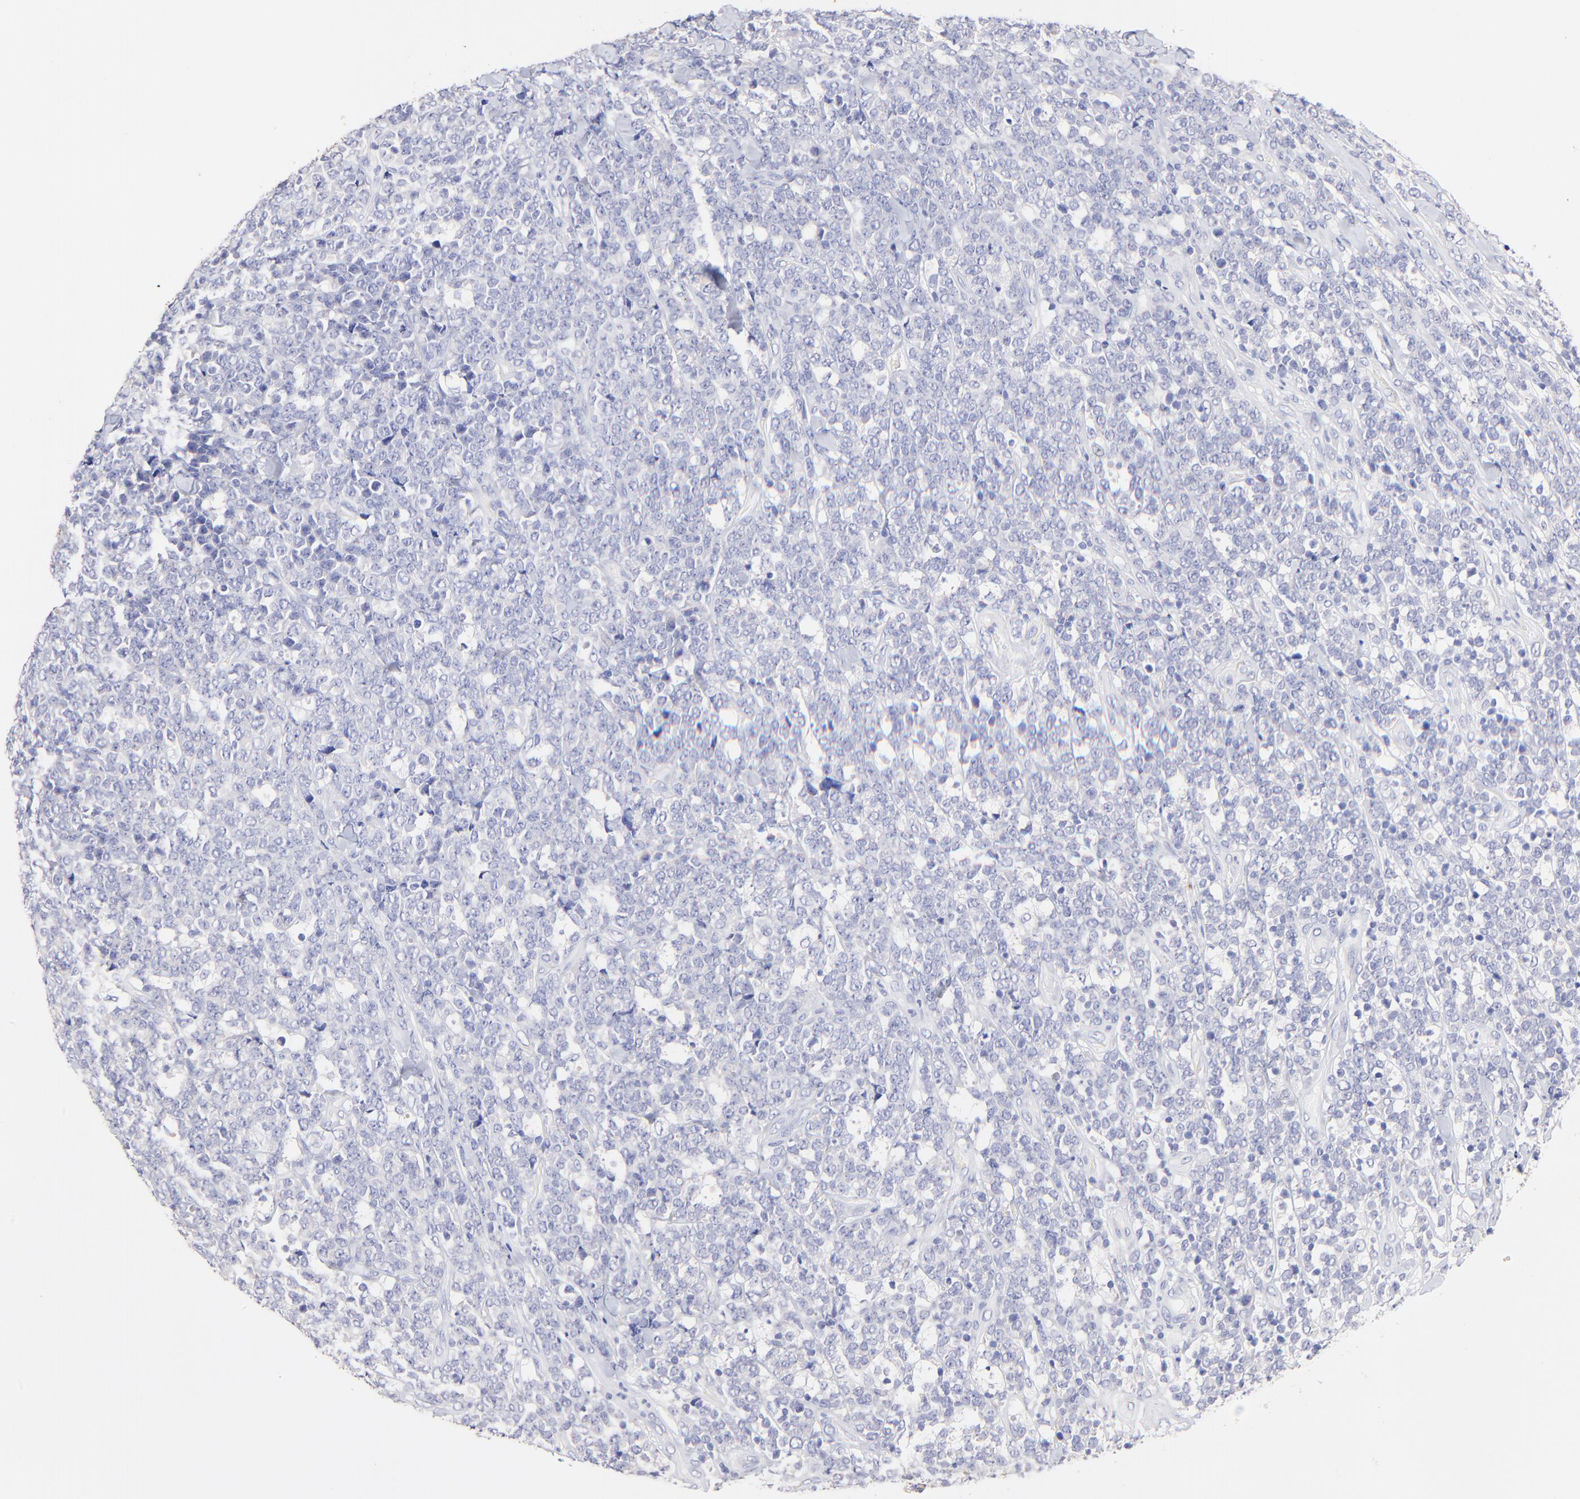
{"staining": {"intensity": "negative", "quantity": "none", "location": "none"}, "tissue": "lymphoma", "cell_type": "Tumor cells", "image_type": "cancer", "snomed": [{"axis": "morphology", "description": "Malignant lymphoma, non-Hodgkin's type, High grade"}, {"axis": "topography", "description": "Small intestine"}, {"axis": "topography", "description": "Colon"}], "caption": "High magnification brightfield microscopy of high-grade malignant lymphoma, non-Hodgkin's type stained with DAB (3,3'-diaminobenzidine) (brown) and counterstained with hematoxylin (blue): tumor cells show no significant expression.", "gene": "RAB3A", "patient": {"sex": "male", "age": 8}}